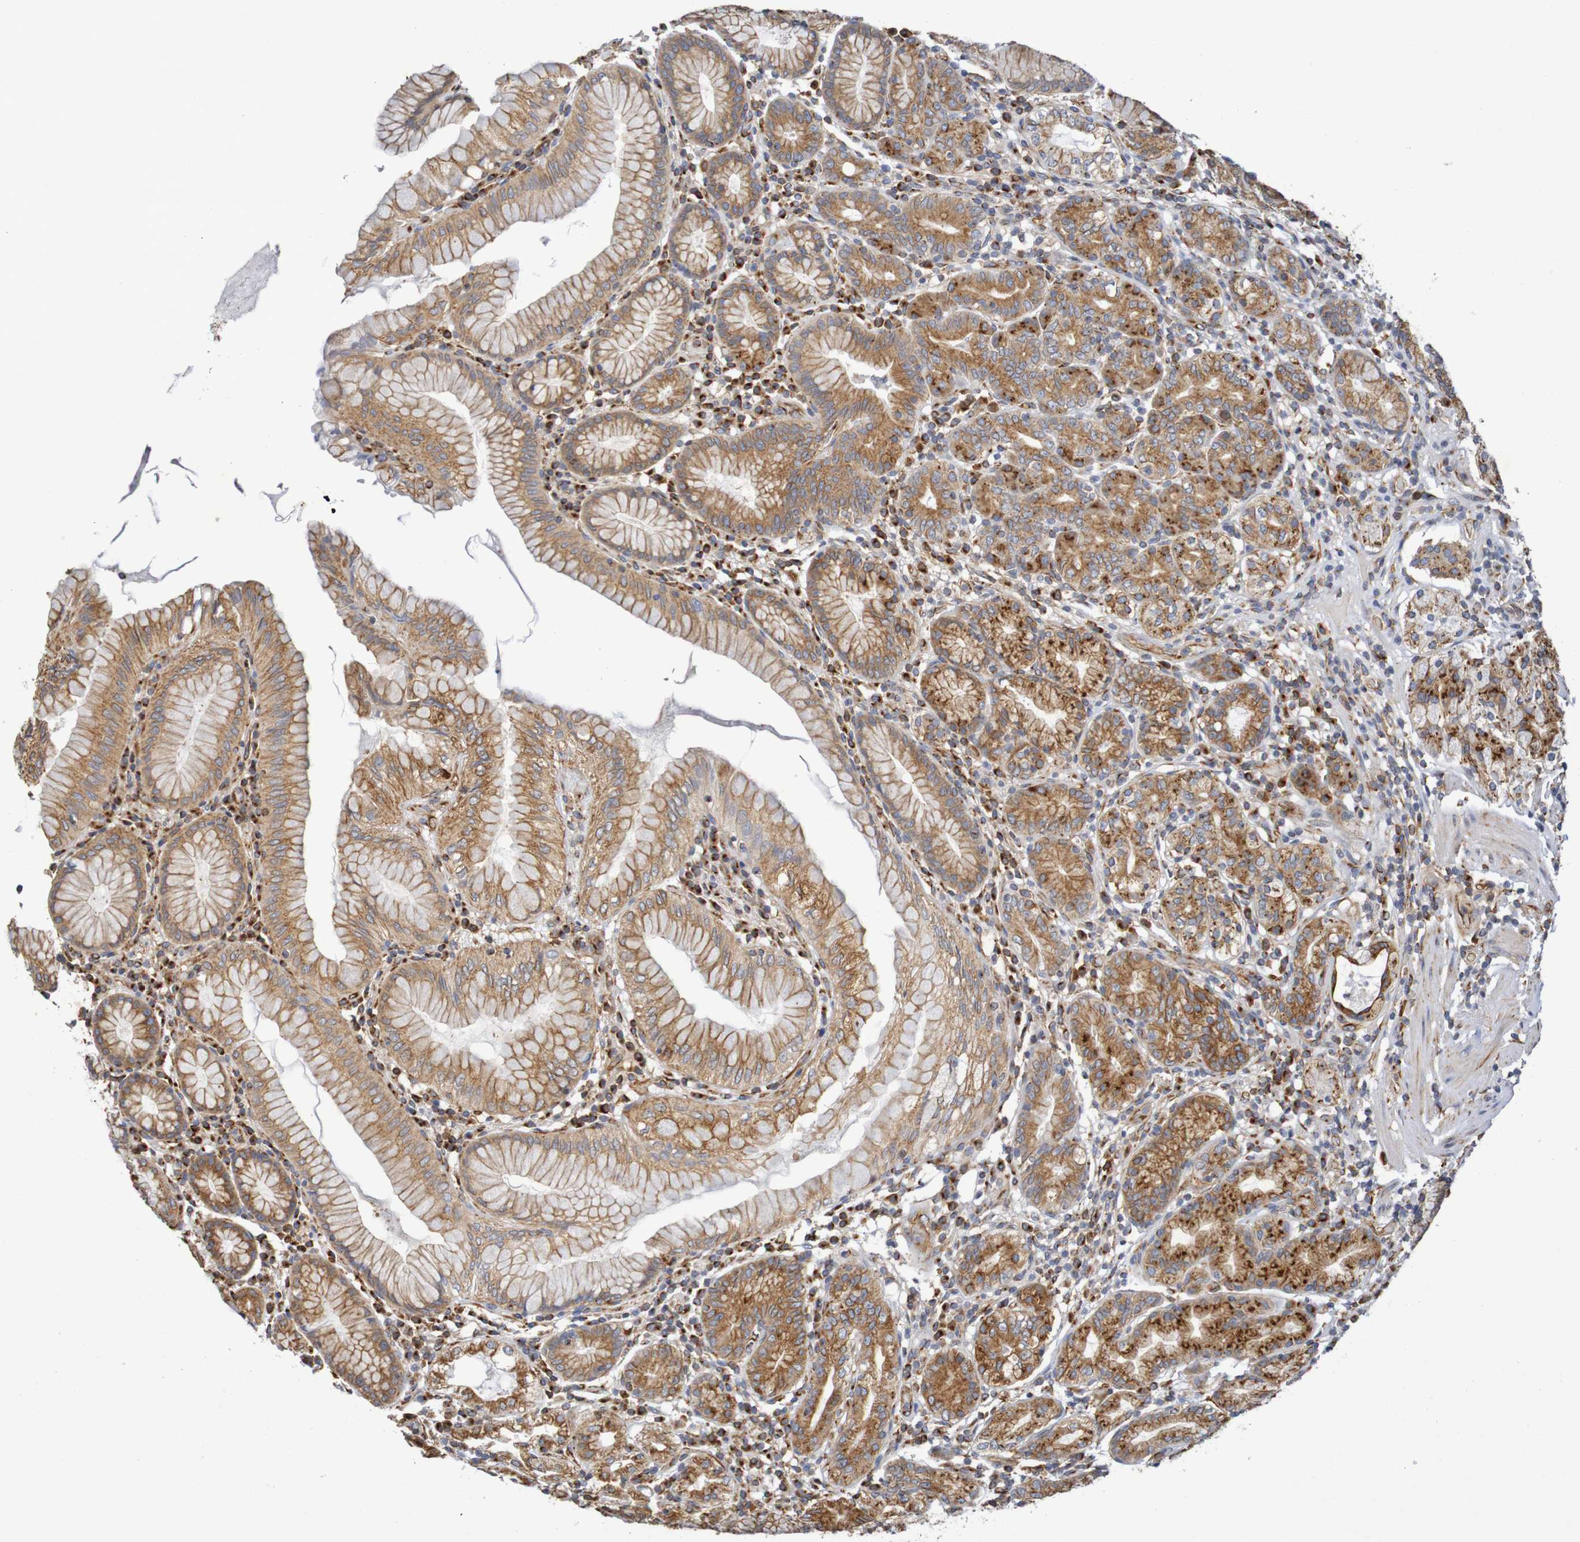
{"staining": {"intensity": "moderate", "quantity": ">75%", "location": "cytoplasmic/membranous"}, "tissue": "stomach", "cell_type": "Glandular cells", "image_type": "normal", "snomed": [{"axis": "morphology", "description": "Normal tissue, NOS"}, {"axis": "topography", "description": "Stomach, lower"}], "caption": "There is medium levels of moderate cytoplasmic/membranous positivity in glandular cells of normal stomach, as demonstrated by immunohistochemical staining (brown color).", "gene": "DCP2", "patient": {"sex": "female", "age": 76}}